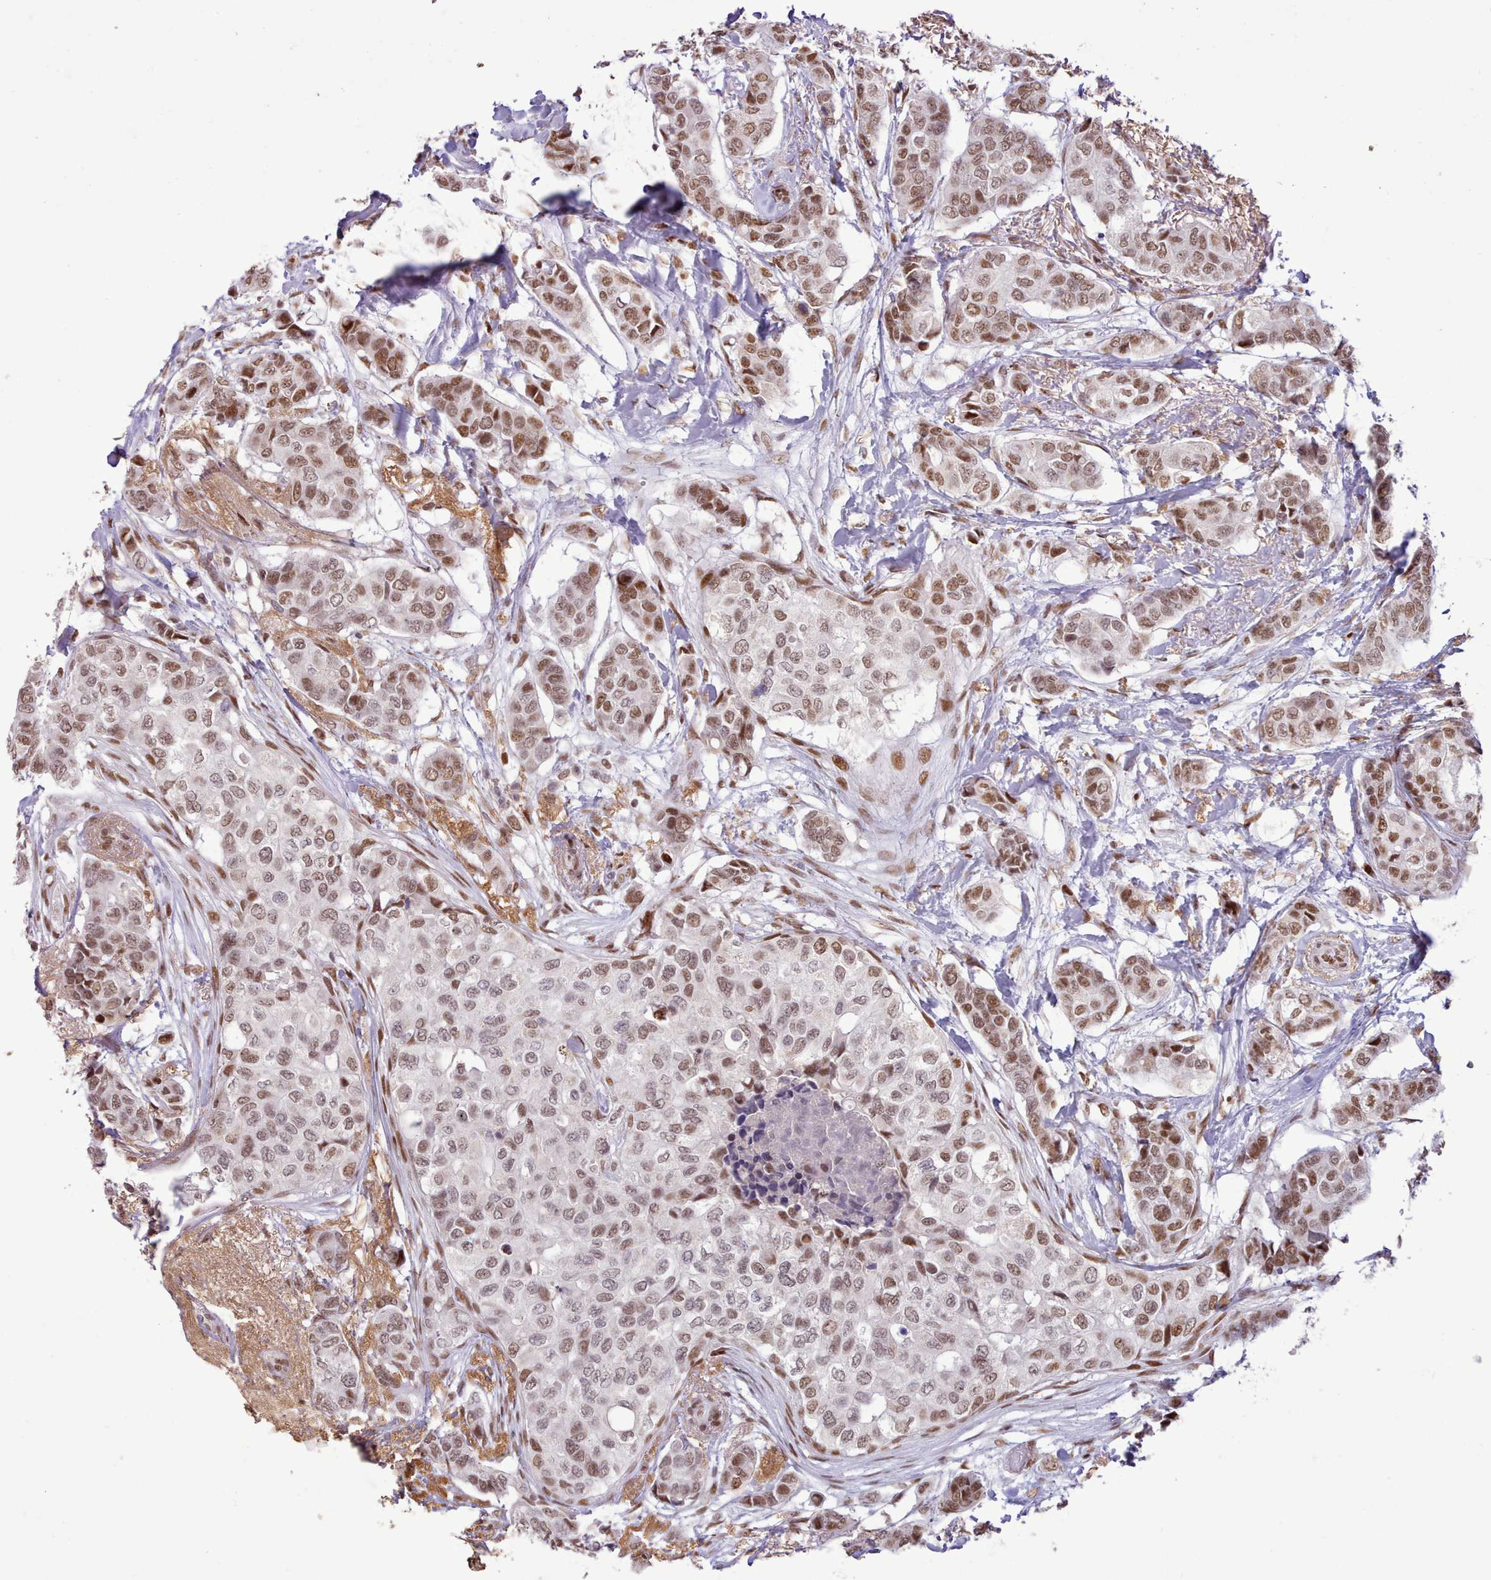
{"staining": {"intensity": "moderate", "quantity": ">75%", "location": "nuclear"}, "tissue": "breast cancer", "cell_type": "Tumor cells", "image_type": "cancer", "snomed": [{"axis": "morphology", "description": "Lobular carcinoma"}, {"axis": "topography", "description": "Breast"}], "caption": "IHC micrograph of human breast cancer (lobular carcinoma) stained for a protein (brown), which demonstrates medium levels of moderate nuclear staining in approximately >75% of tumor cells.", "gene": "TAF15", "patient": {"sex": "female", "age": 51}}